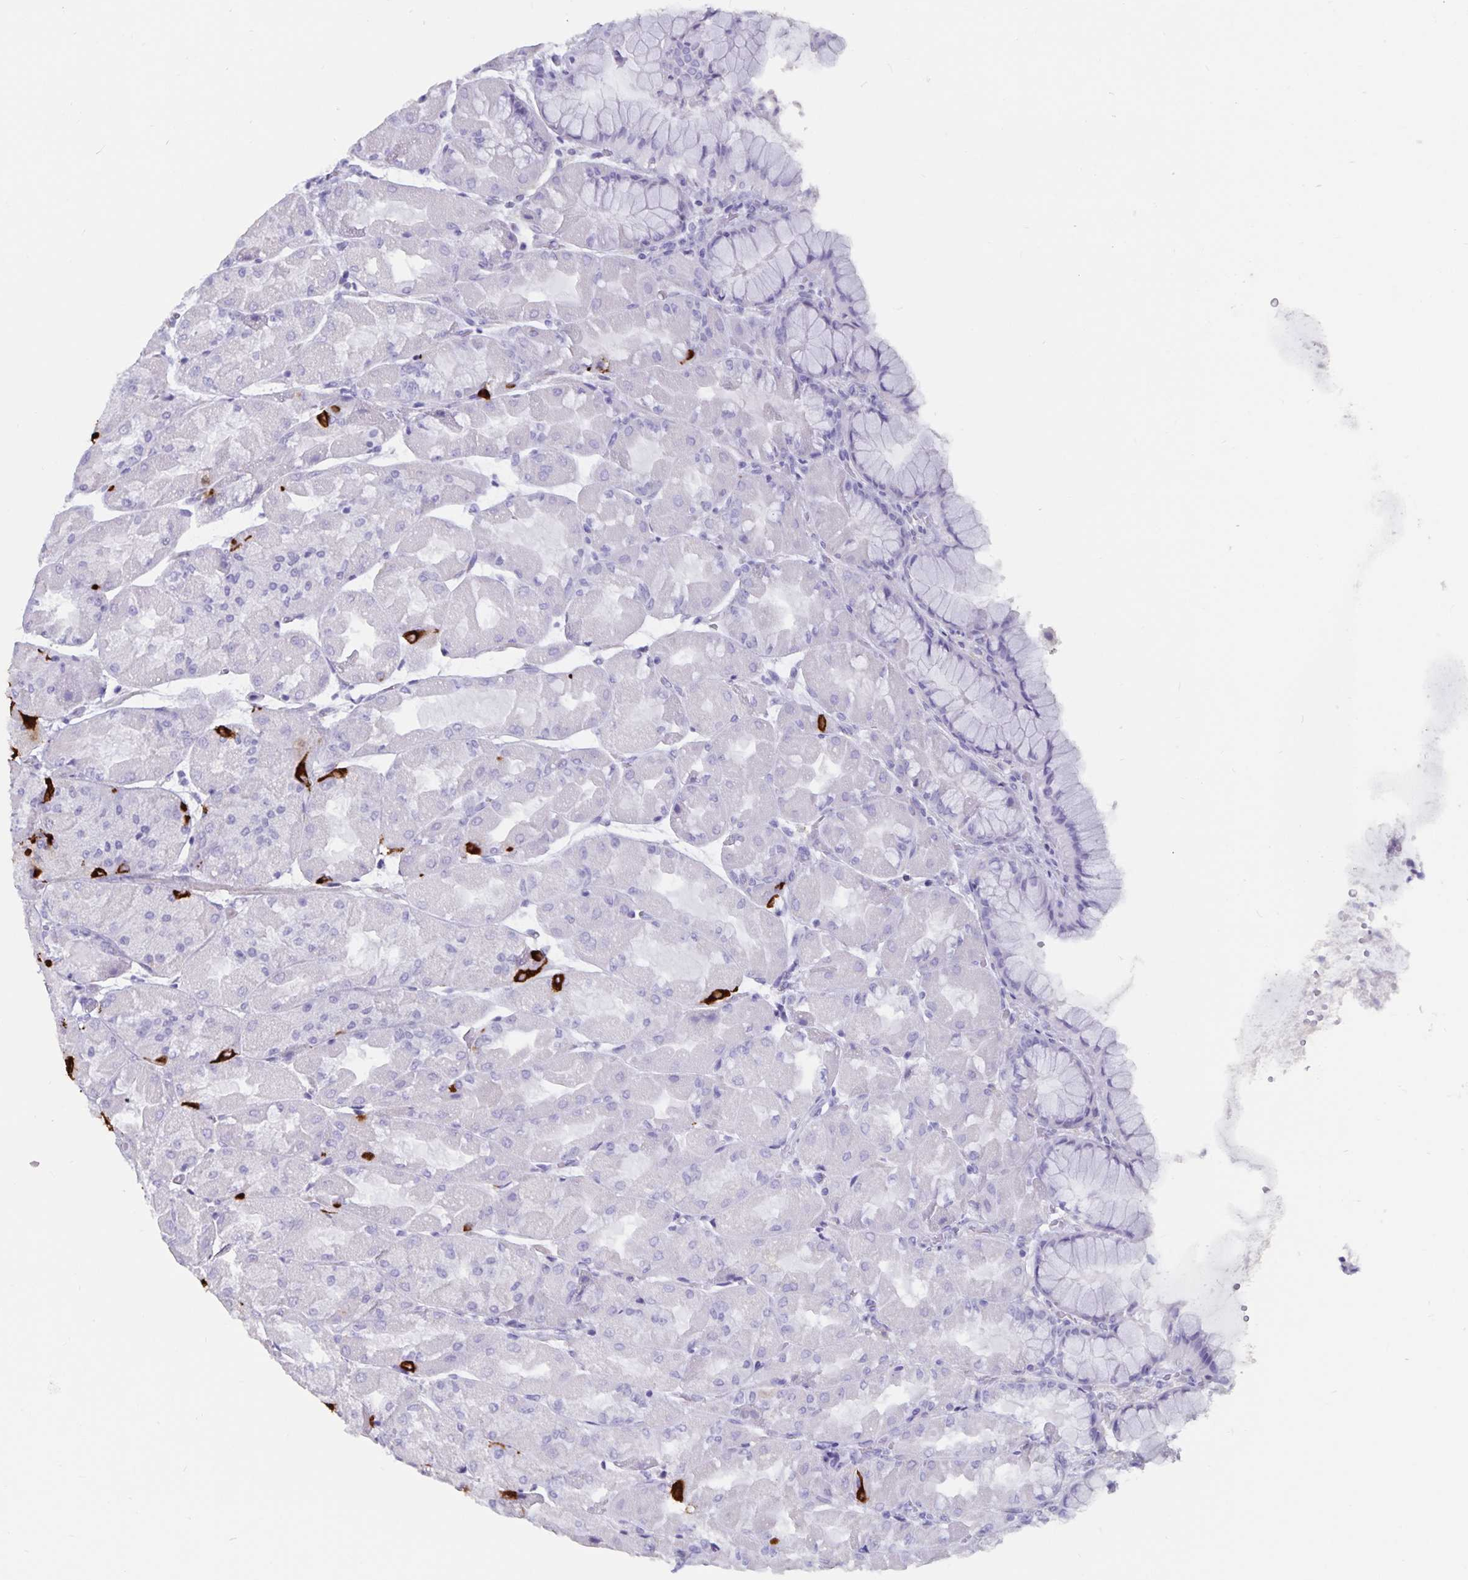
{"staining": {"intensity": "strong", "quantity": "<25%", "location": "cytoplasmic/membranous"}, "tissue": "stomach", "cell_type": "Glandular cells", "image_type": "normal", "snomed": [{"axis": "morphology", "description": "Normal tissue, NOS"}, {"axis": "topography", "description": "Stomach"}], "caption": "IHC histopathology image of unremarkable stomach: human stomach stained using IHC displays medium levels of strong protein expression localized specifically in the cytoplasmic/membranous of glandular cells, appearing as a cytoplasmic/membranous brown color.", "gene": "GPR137", "patient": {"sex": "female", "age": 61}}